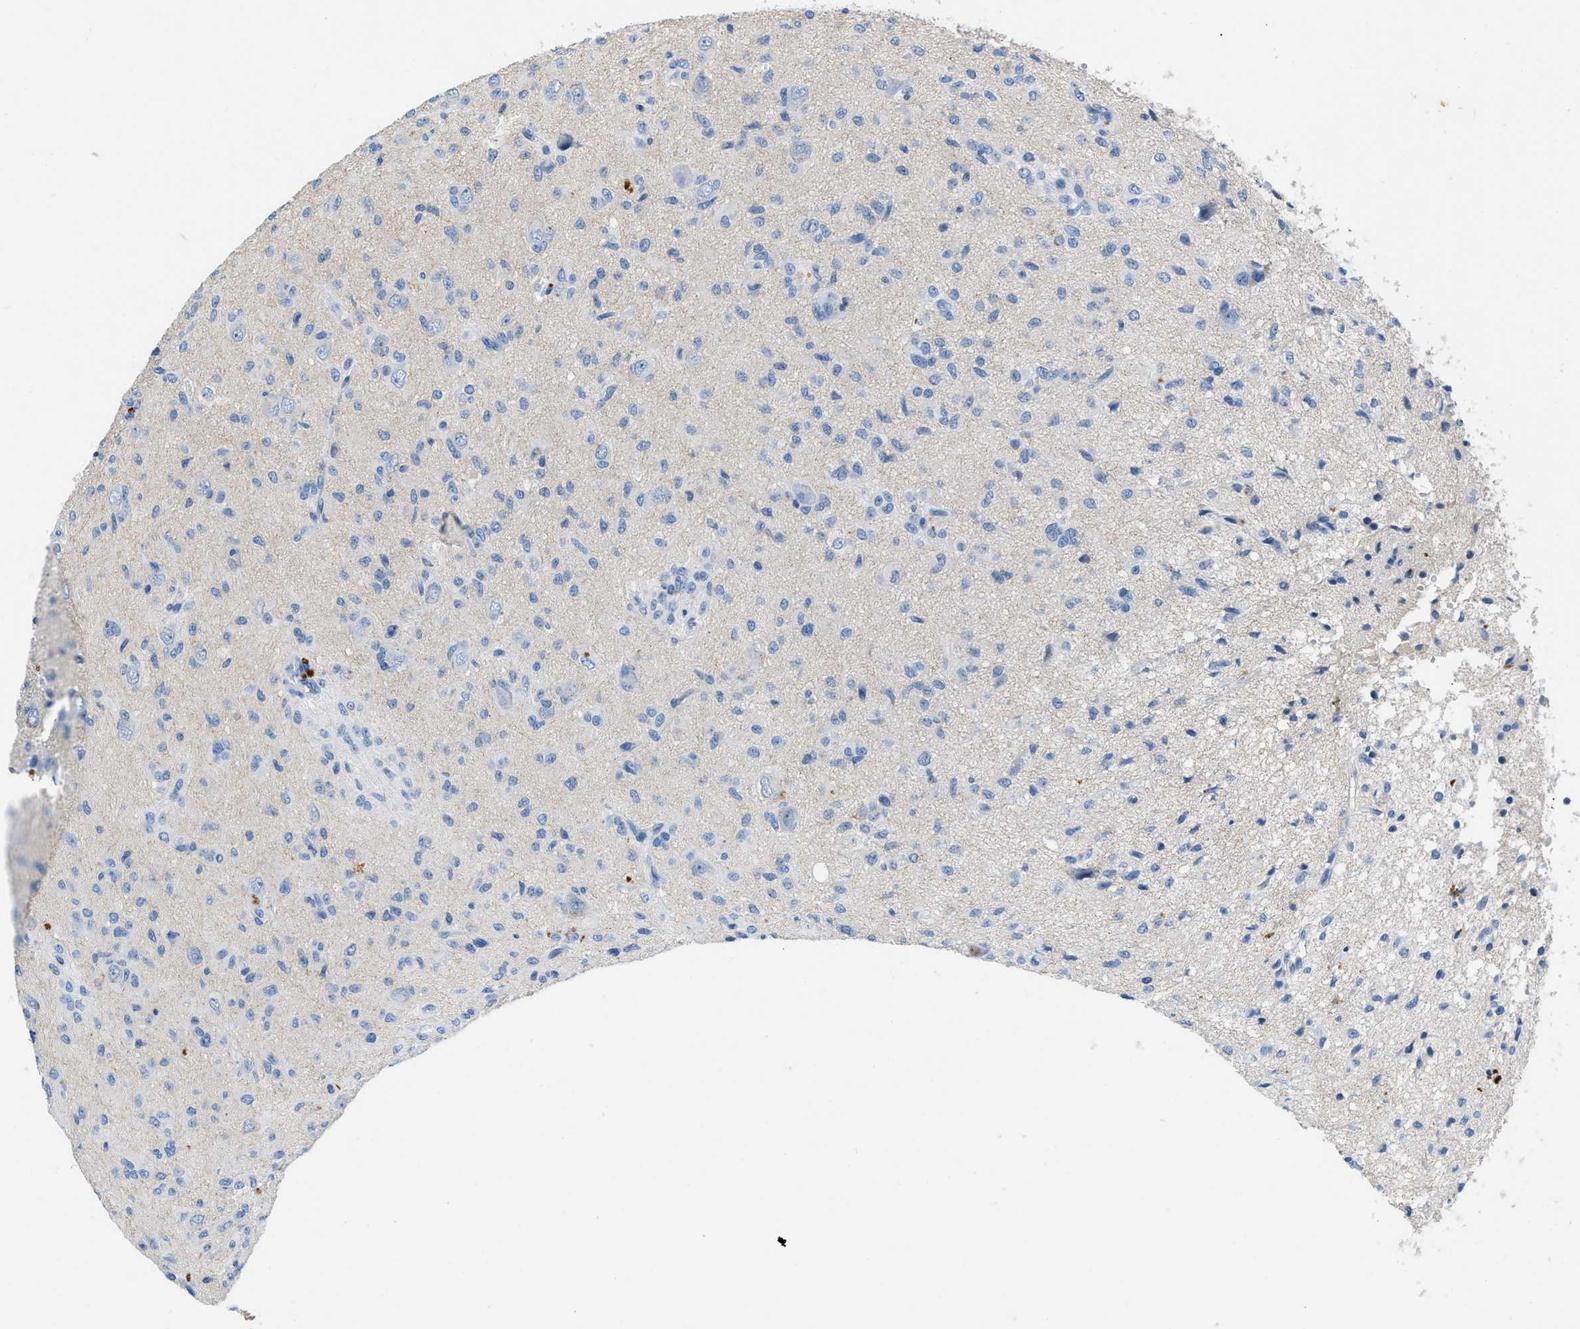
{"staining": {"intensity": "negative", "quantity": "none", "location": "none"}, "tissue": "glioma", "cell_type": "Tumor cells", "image_type": "cancer", "snomed": [{"axis": "morphology", "description": "Glioma, malignant, High grade"}, {"axis": "topography", "description": "Brain"}], "caption": "Tumor cells show no significant protein staining in malignant glioma (high-grade).", "gene": "SPEG", "patient": {"sex": "female", "age": 59}}